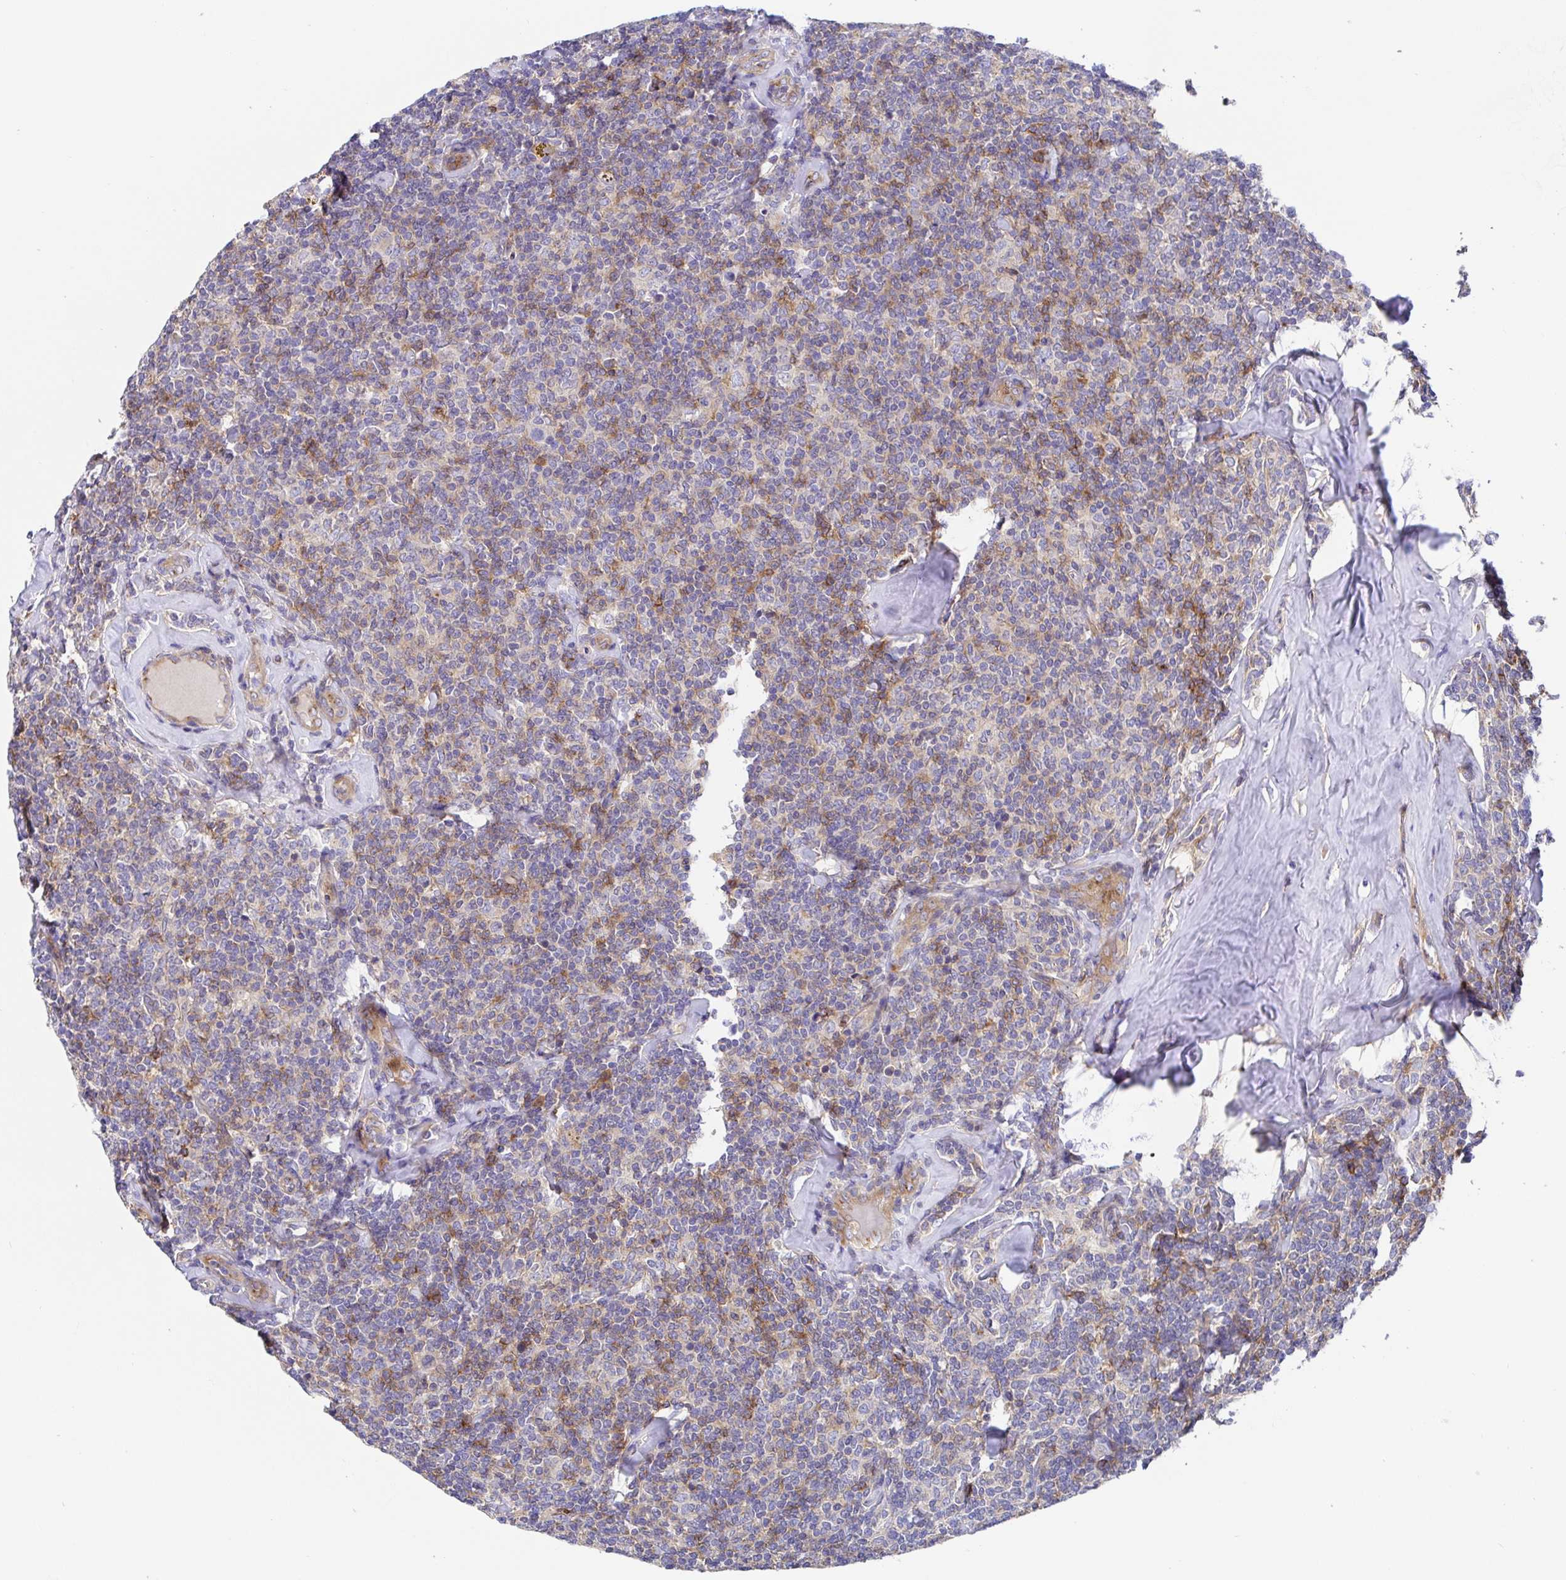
{"staining": {"intensity": "moderate", "quantity": "<25%", "location": "cytoplasmic/membranous"}, "tissue": "lymphoma", "cell_type": "Tumor cells", "image_type": "cancer", "snomed": [{"axis": "morphology", "description": "Malignant lymphoma, non-Hodgkin's type, Low grade"}, {"axis": "topography", "description": "Lymph node"}], "caption": "This is a histology image of IHC staining of malignant lymphoma, non-Hodgkin's type (low-grade), which shows moderate positivity in the cytoplasmic/membranous of tumor cells.", "gene": "GOLGA1", "patient": {"sex": "female", "age": 56}}